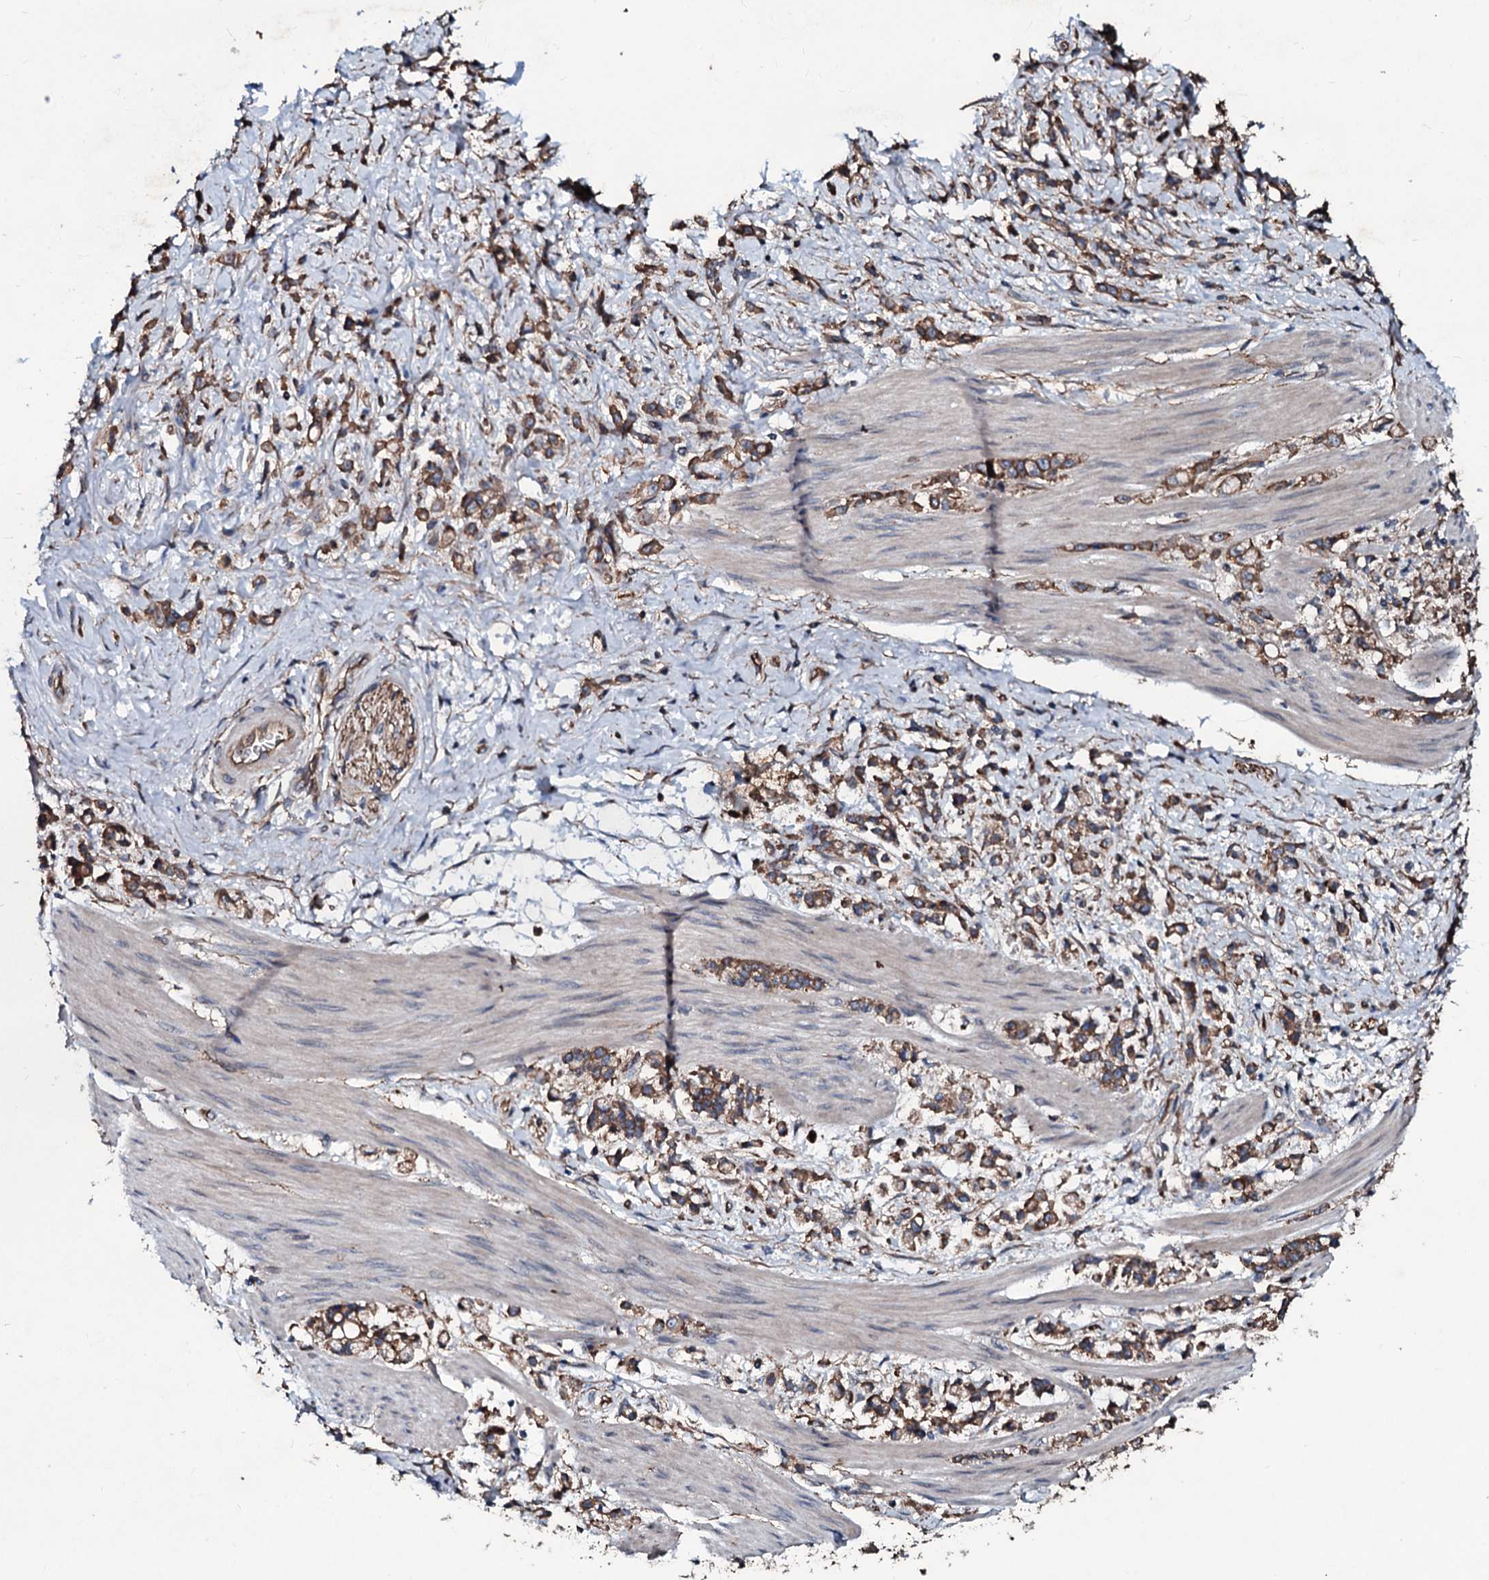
{"staining": {"intensity": "moderate", "quantity": ">75%", "location": "cytoplasmic/membranous"}, "tissue": "stomach cancer", "cell_type": "Tumor cells", "image_type": "cancer", "snomed": [{"axis": "morphology", "description": "Adenocarcinoma, NOS"}, {"axis": "topography", "description": "Stomach"}], "caption": "DAB (3,3'-diaminobenzidine) immunohistochemical staining of adenocarcinoma (stomach) reveals moderate cytoplasmic/membranous protein expression in about >75% of tumor cells.", "gene": "DMAC2", "patient": {"sex": "female", "age": 60}}